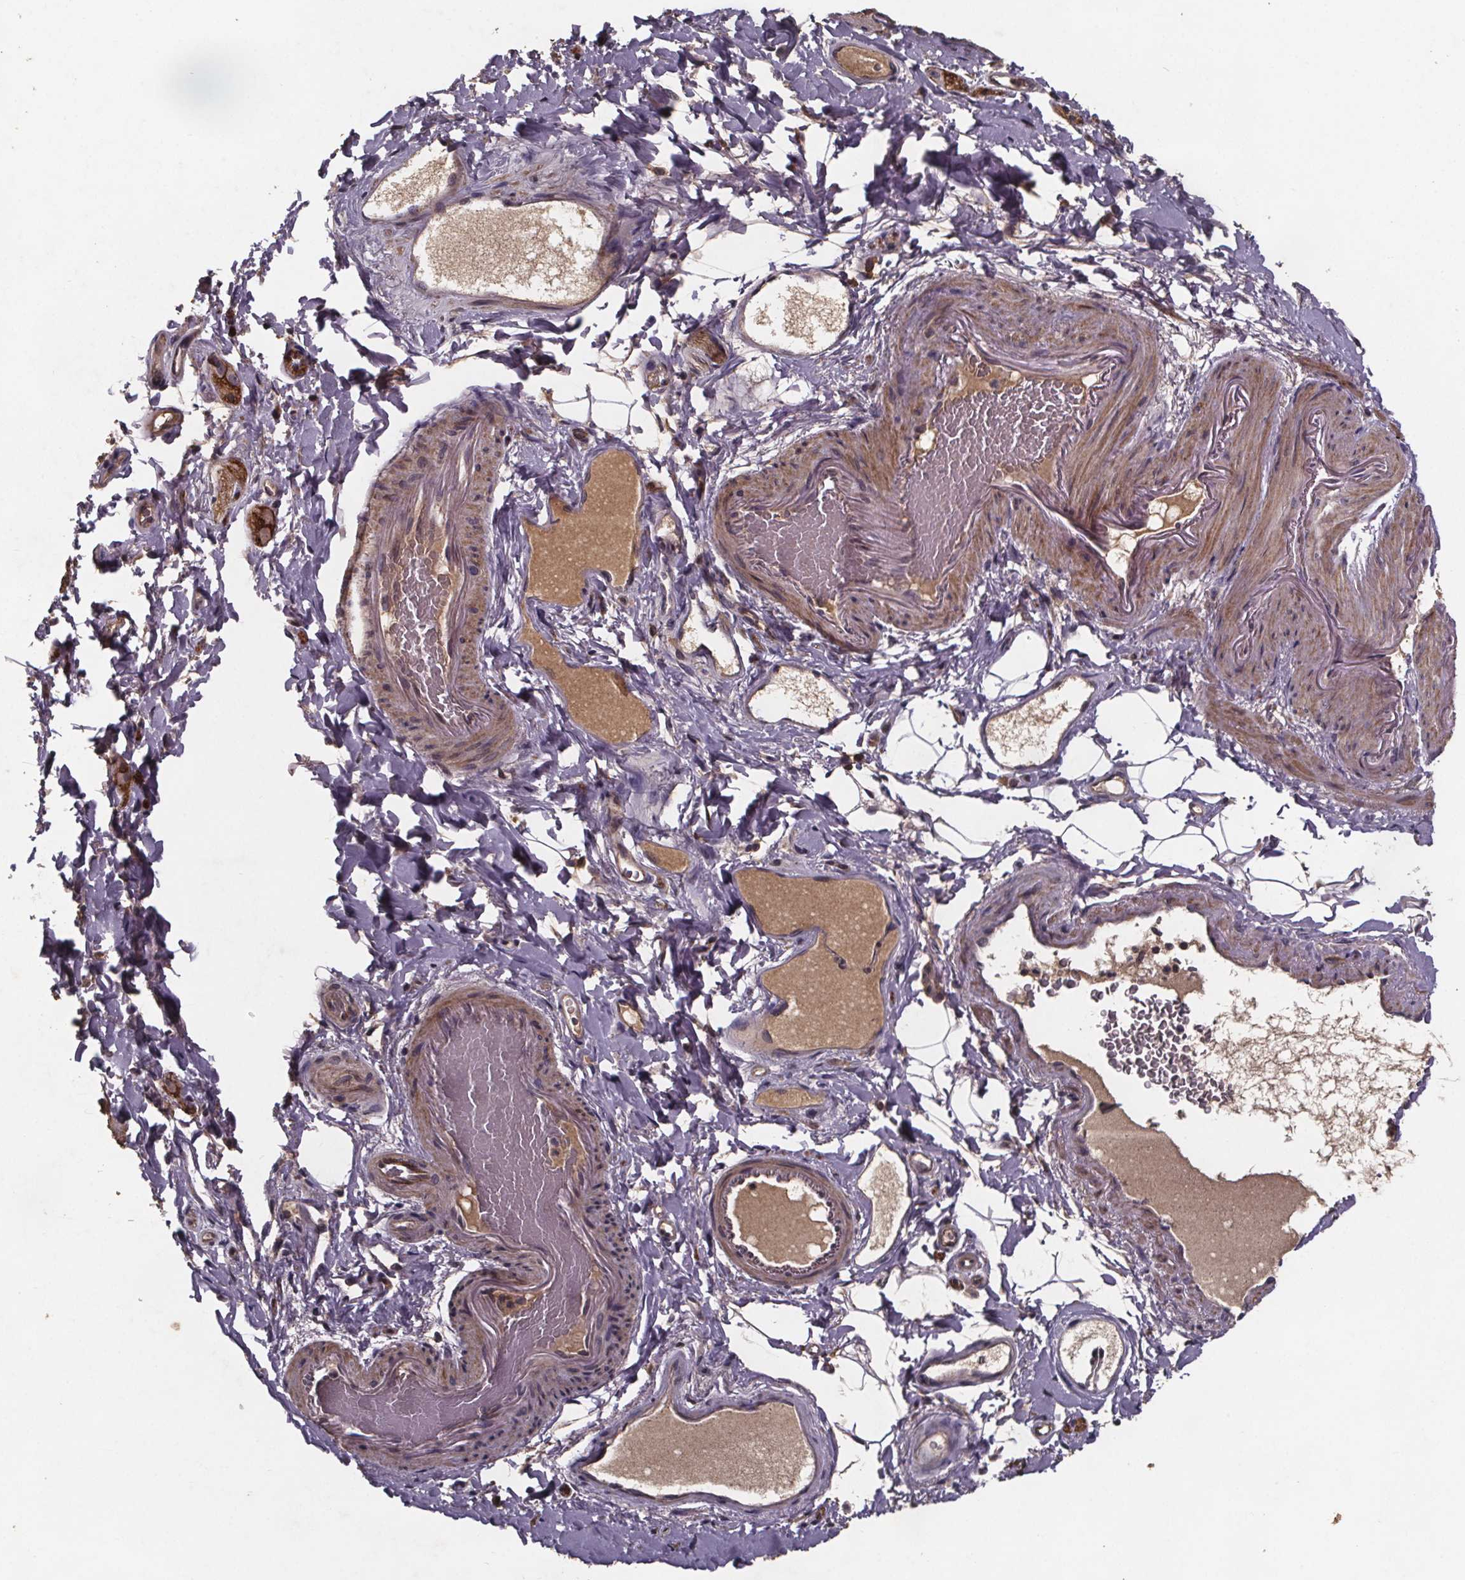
{"staining": {"intensity": "moderate", "quantity": "25%-75%", "location": "cytoplasmic/membranous"}, "tissue": "smooth muscle", "cell_type": "Smooth muscle cells", "image_type": "normal", "snomed": [{"axis": "morphology", "description": "Normal tissue, NOS"}, {"axis": "topography", "description": "Smooth muscle"}, {"axis": "topography", "description": "Colon"}], "caption": "A medium amount of moderate cytoplasmic/membranous expression is seen in about 25%-75% of smooth muscle cells in normal smooth muscle.", "gene": "FASTKD3", "patient": {"sex": "male", "age": 73}}